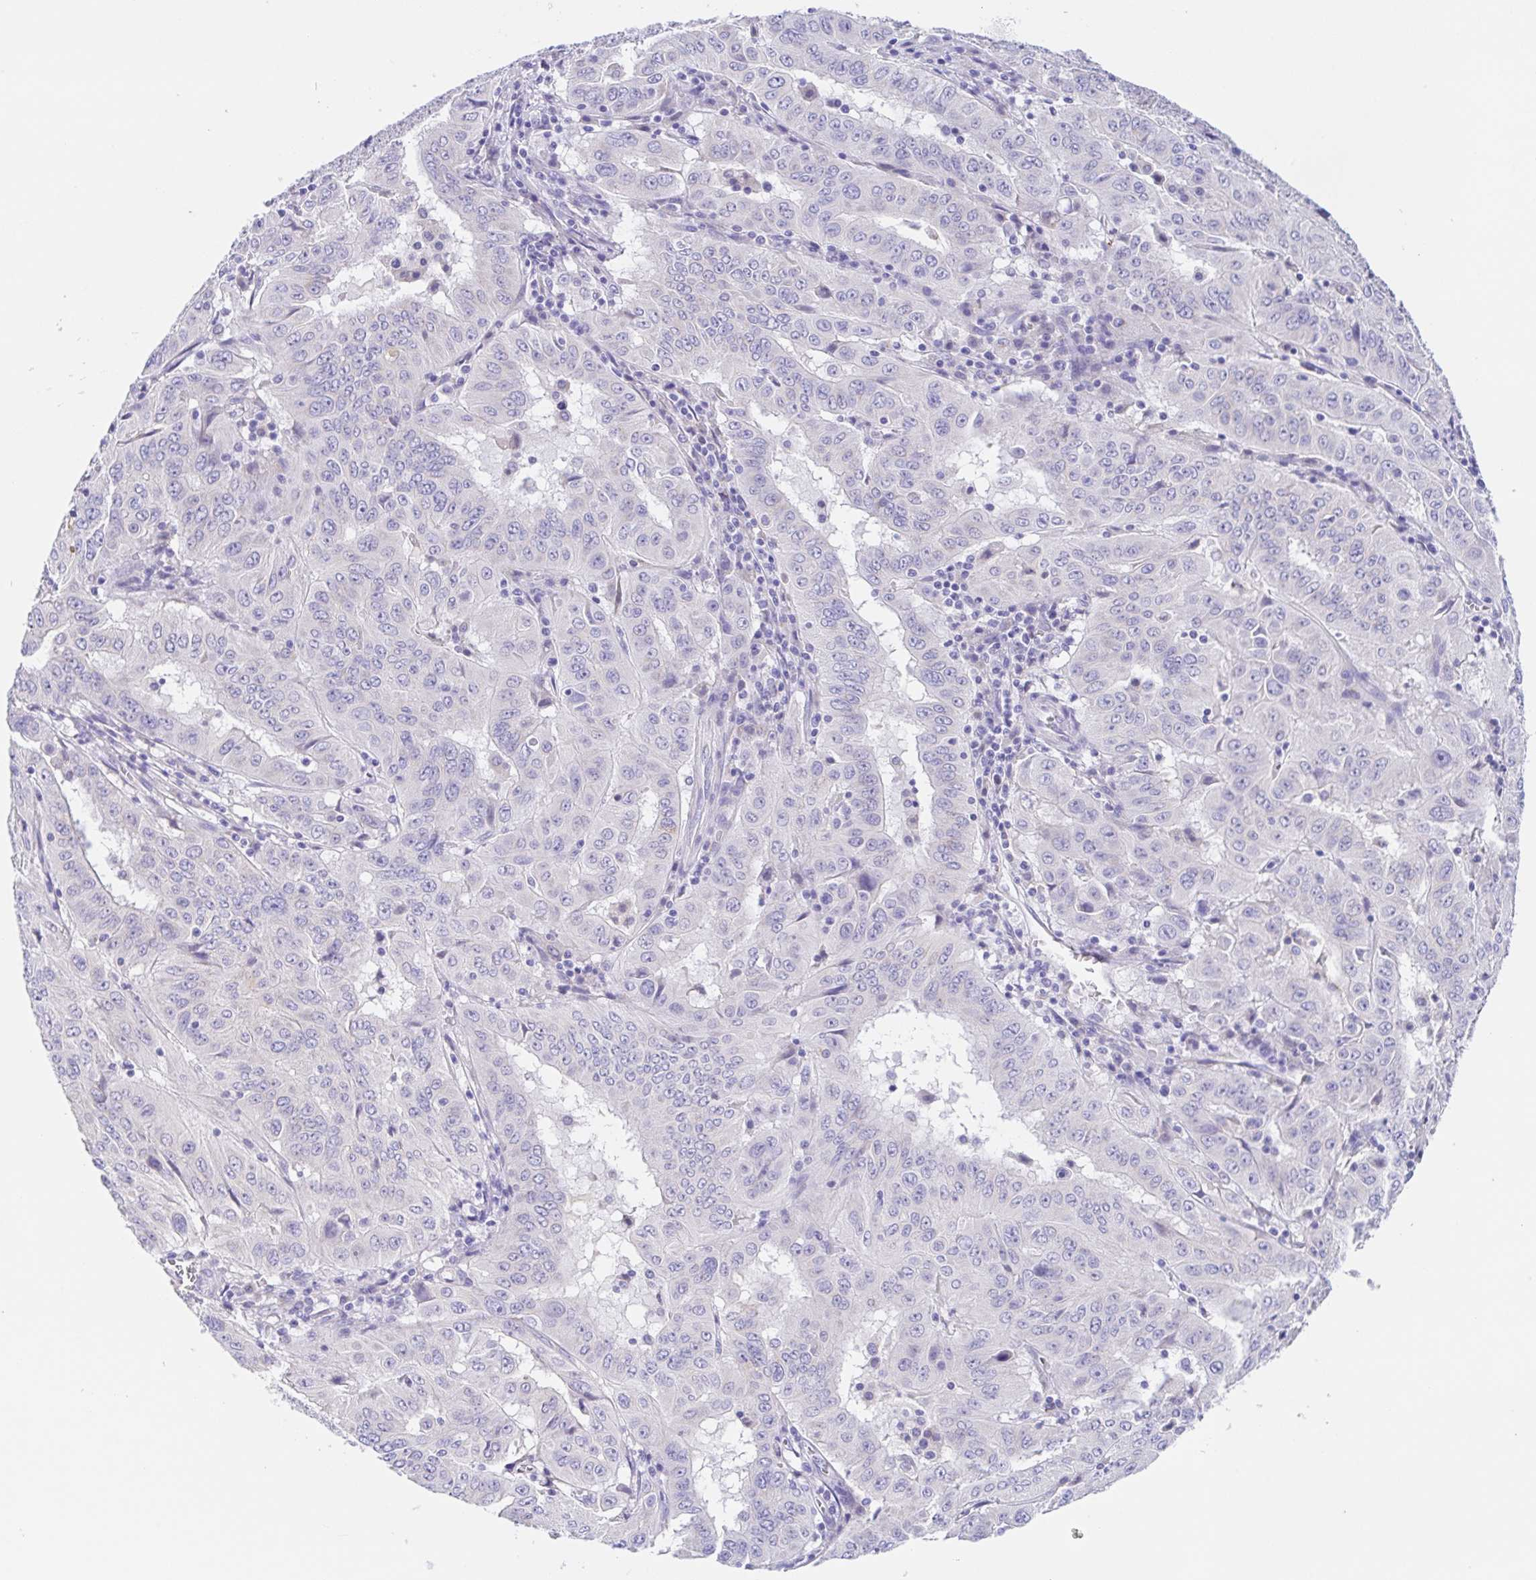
{"staining": {"intensity": "negative", "quantity": "none", "location": "none"}, "tissue": "pancreatic cancer", "cell_type": "Tumor cells", "image_type": "cancer", "snomed": [{"axis": "morphology", "description": "Adenocarcinoma, NOS"}, {"axis": "topography", "description": "Pancreas"}], "caption": "This photomicrograph is of pancreatic adenocarcinoma stained with immunohistochemistry to label a protein in brown with the nuclei are counter-stained blue. There is no positivity in tumor cells.", "gene": "SCG3", "patient": {"sex": "male", "age": 63}}